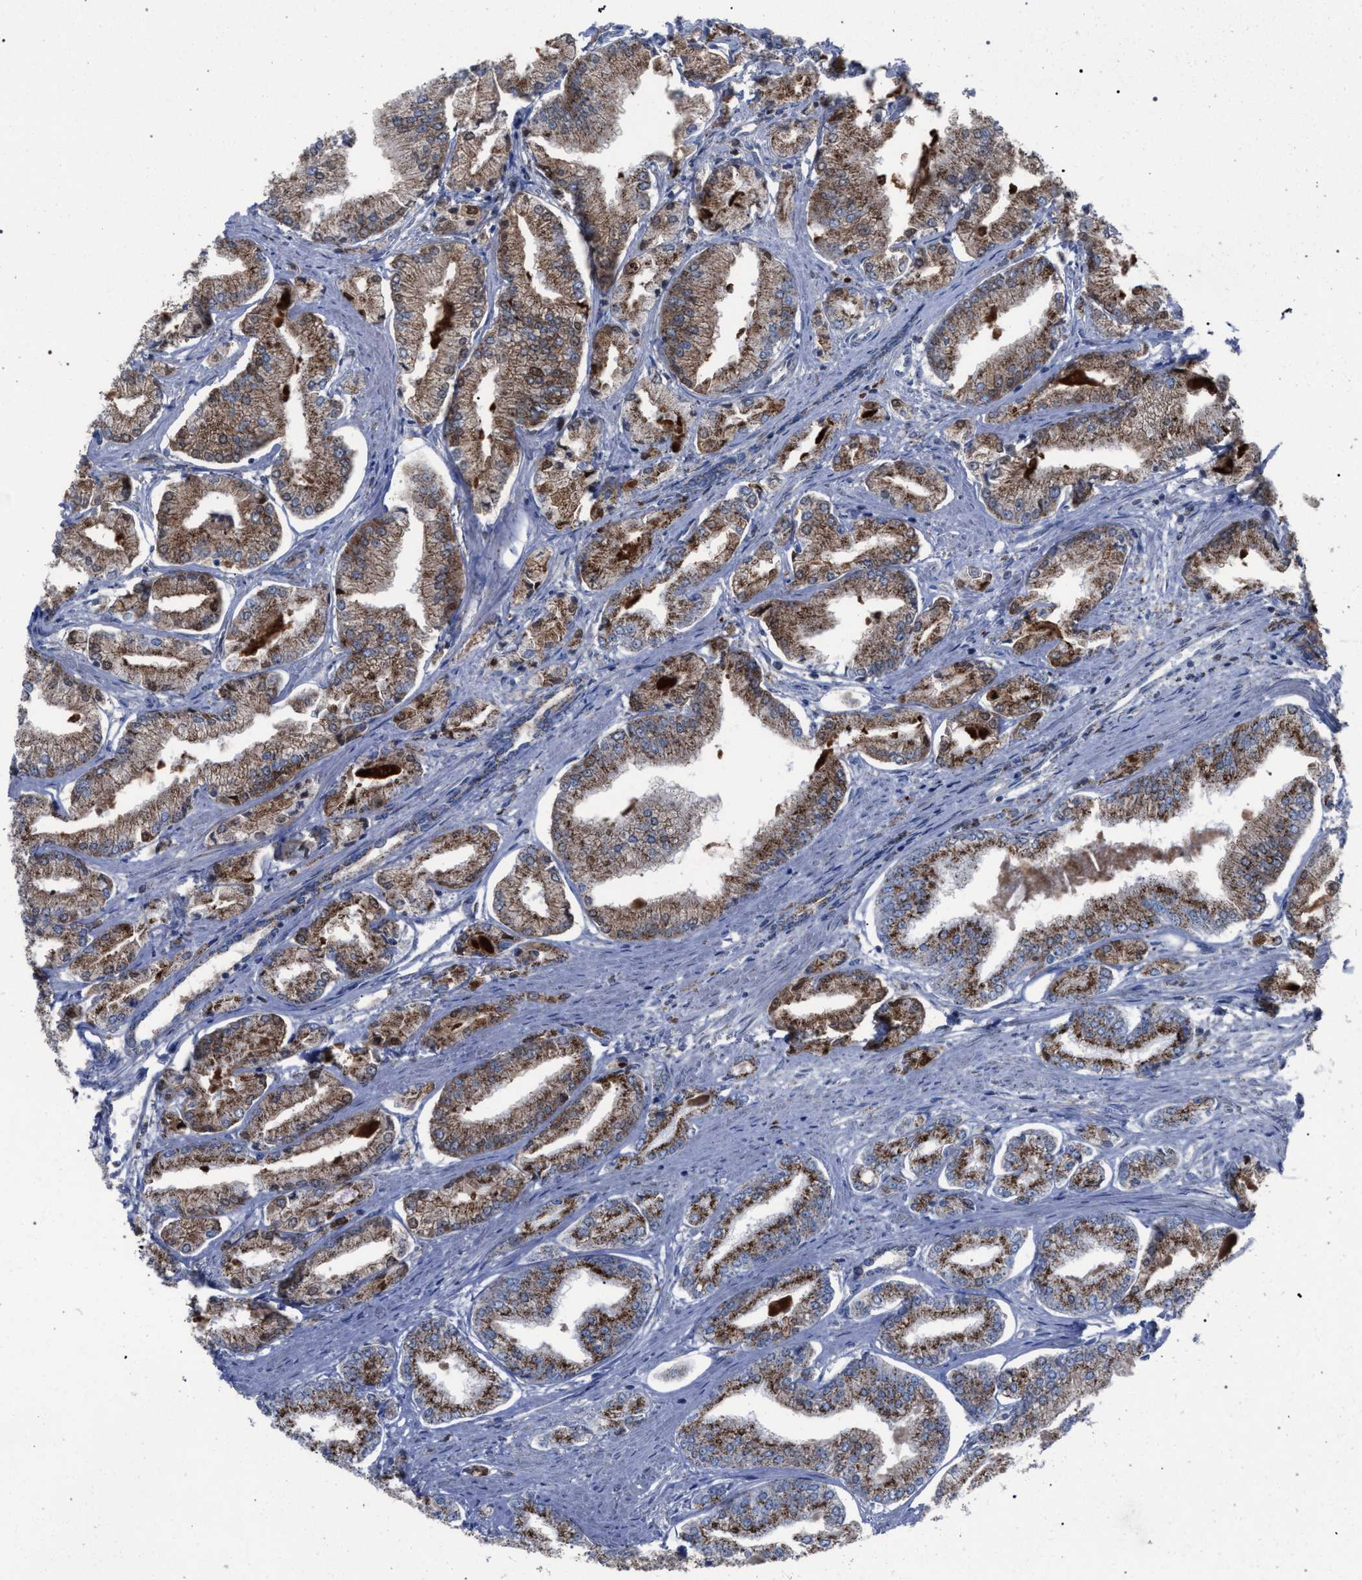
{"staining": {"intensity": "moderate", "quantity": ">75%", "location": "cytoplasmic/membranous"}, "tissue": "prostate cancer", "cell_type": "Tumor cells", "image_type": "cancer", "snomed": [{"axis": "morphology", "description": "Adenocarcinoma, Low grade"}, {"axis": "topography", "description": "Prostate"}], "caption": "Prostate low-grade adenocarcinoma stained with a brown dye shows moderate cytoplasmic/membranous positive expression in about >75% of tumor cells.", "gene": "HSD17B4", "patient": {"sex": "male", "age": 52}}